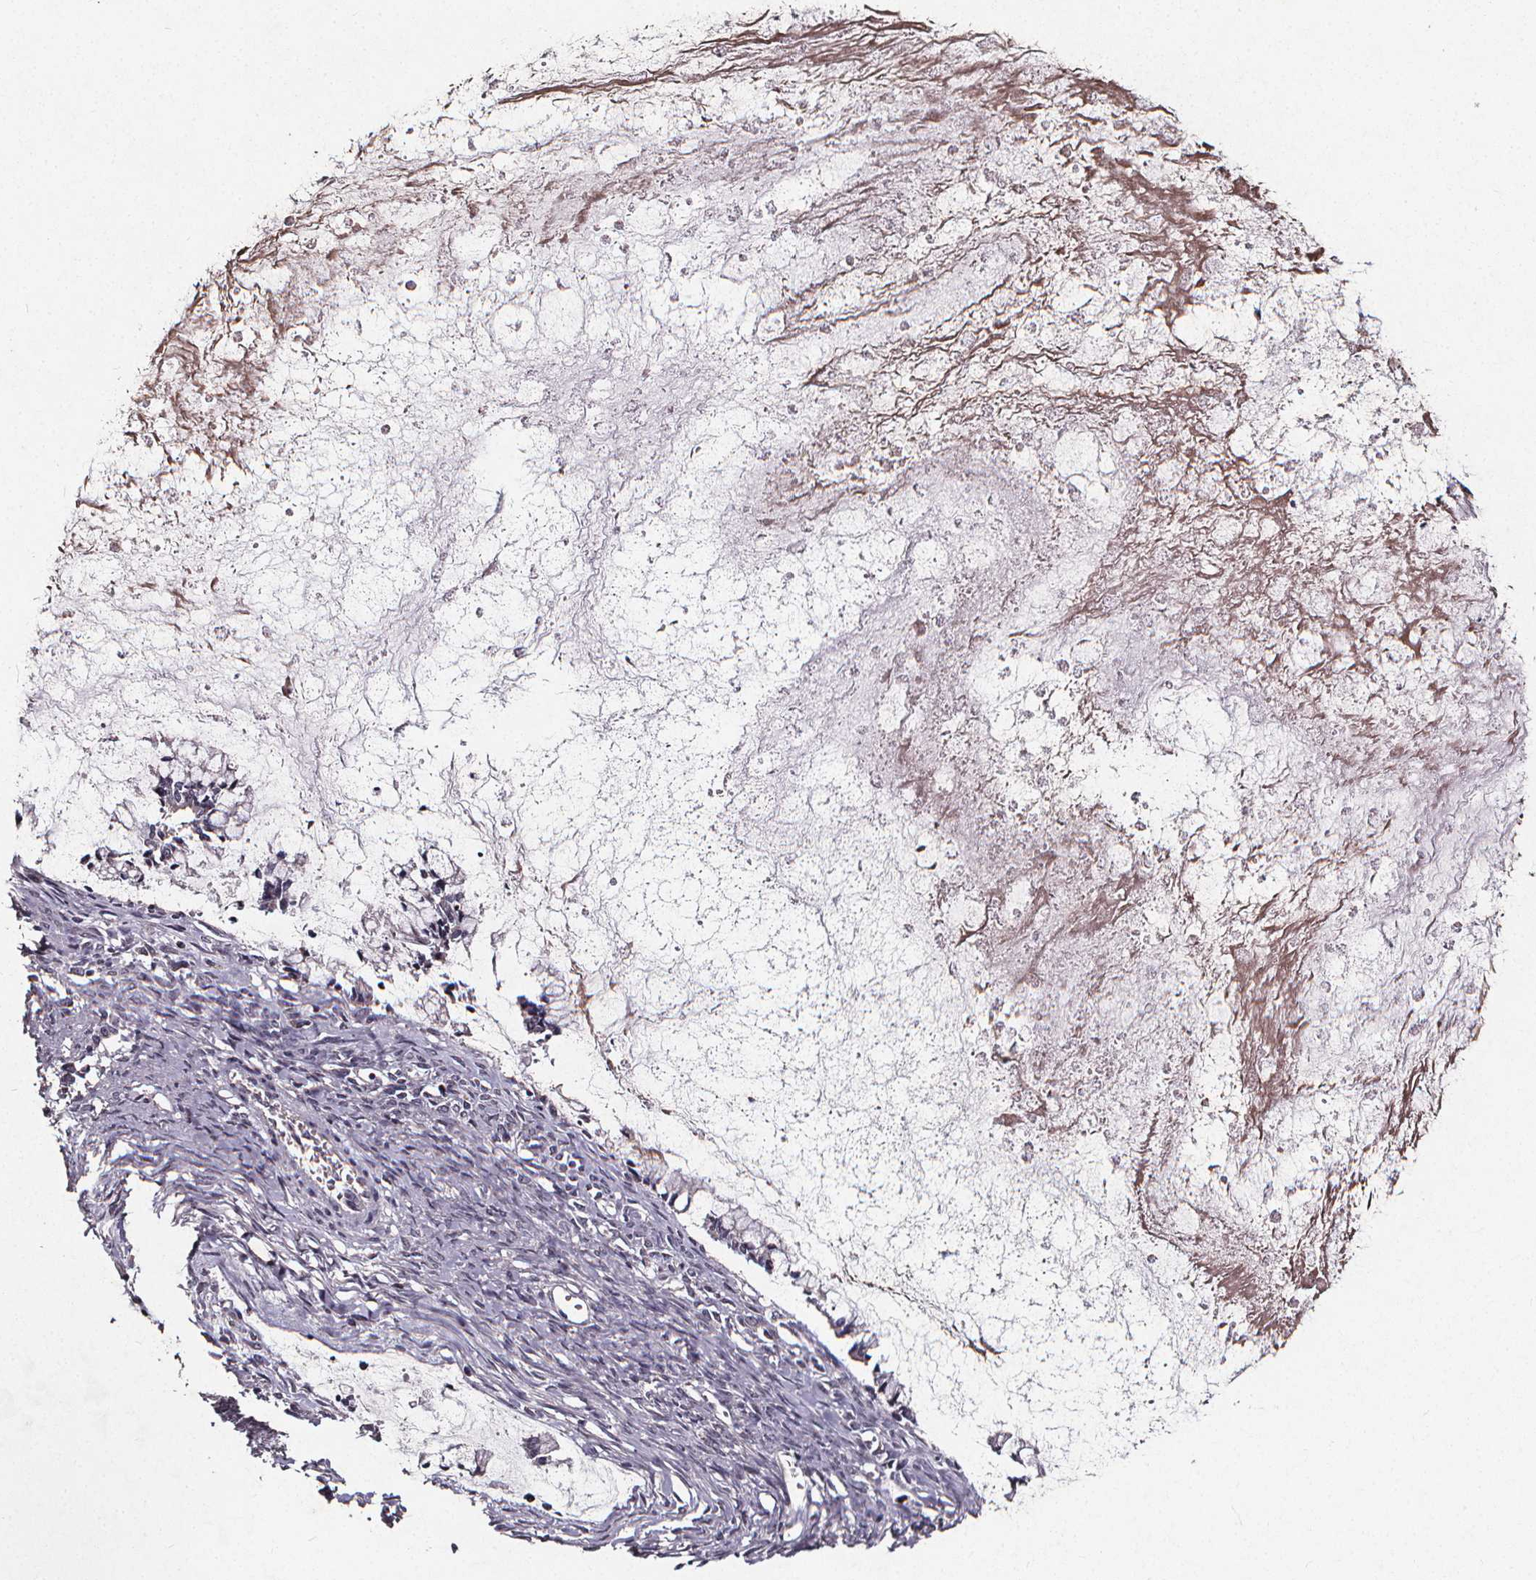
{"staining": {"intensity": "negative", "quantity": "none", "location": "none"}, "tissue": "ovarian cancer", "cell_type": "Tumor cells", "image_type": "cancer", "snomed": [{"axis": "morphology", "description": "Cystadenocarcinoma, mucinous, NOS"}, {"axis": "topography", "description": "Ovary"}], "caption": "Mucinous cystadenocarcinoma (ovarian) stained for a protein using IHC shows no staining tumor cells.", "gene": "SPAG8", "patient": {"sex": "female", "age": 67}}